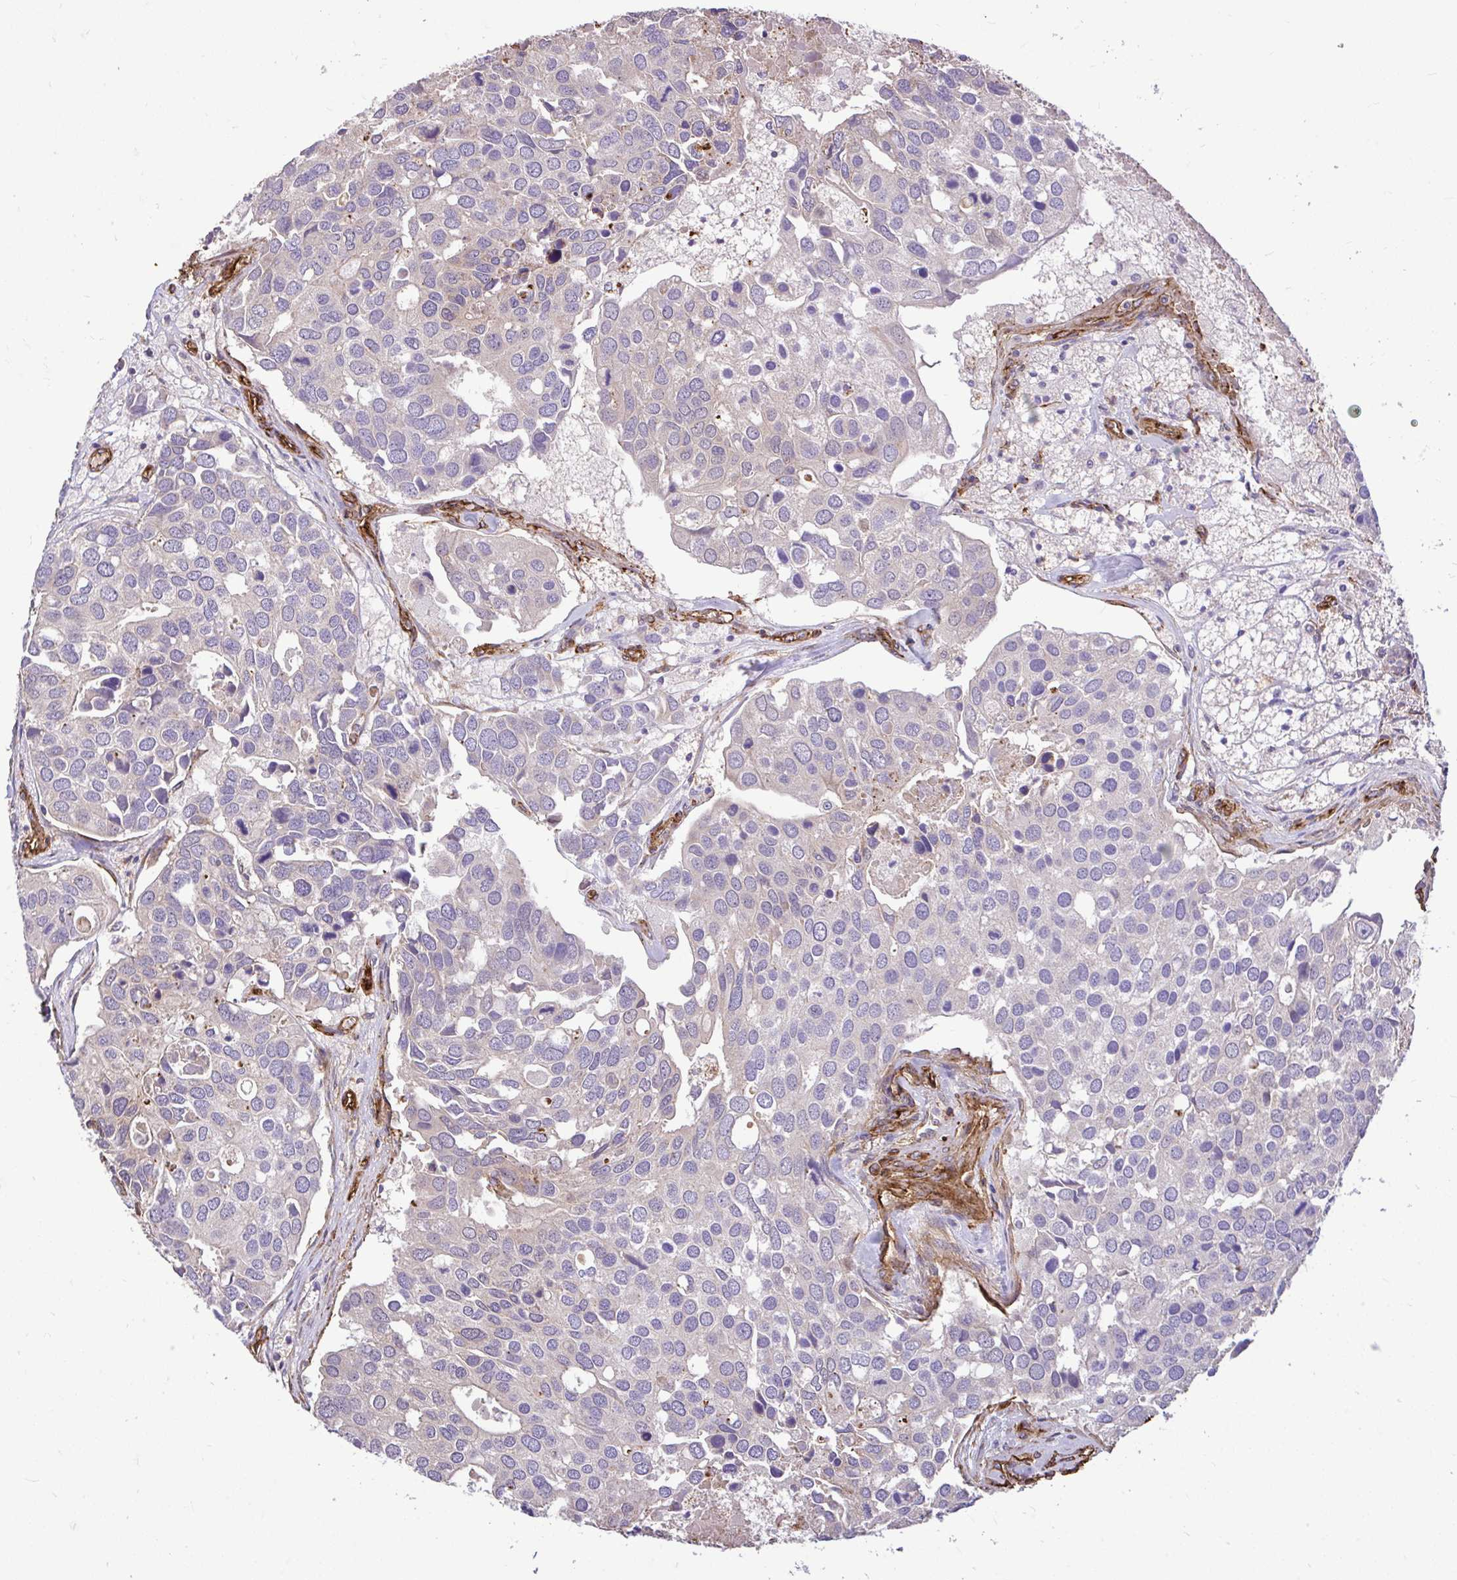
{"staining": {"intensity": "negative", "quantity": "none", "location": "none"}, "tissue": "breast cancer", "cell_type": "Tumor cells", "image_type": "cancer", "snomed": [{"axis": "morphology", "description": "Duct carcinoma"}, {"axis": "topography", "description": "Breast"}], "caption": "Tumor cells show no significant staining in intraductal carcinoma (breast).", "gene": "PTPRK", "patient": {"sex": "female", "age": 83}}